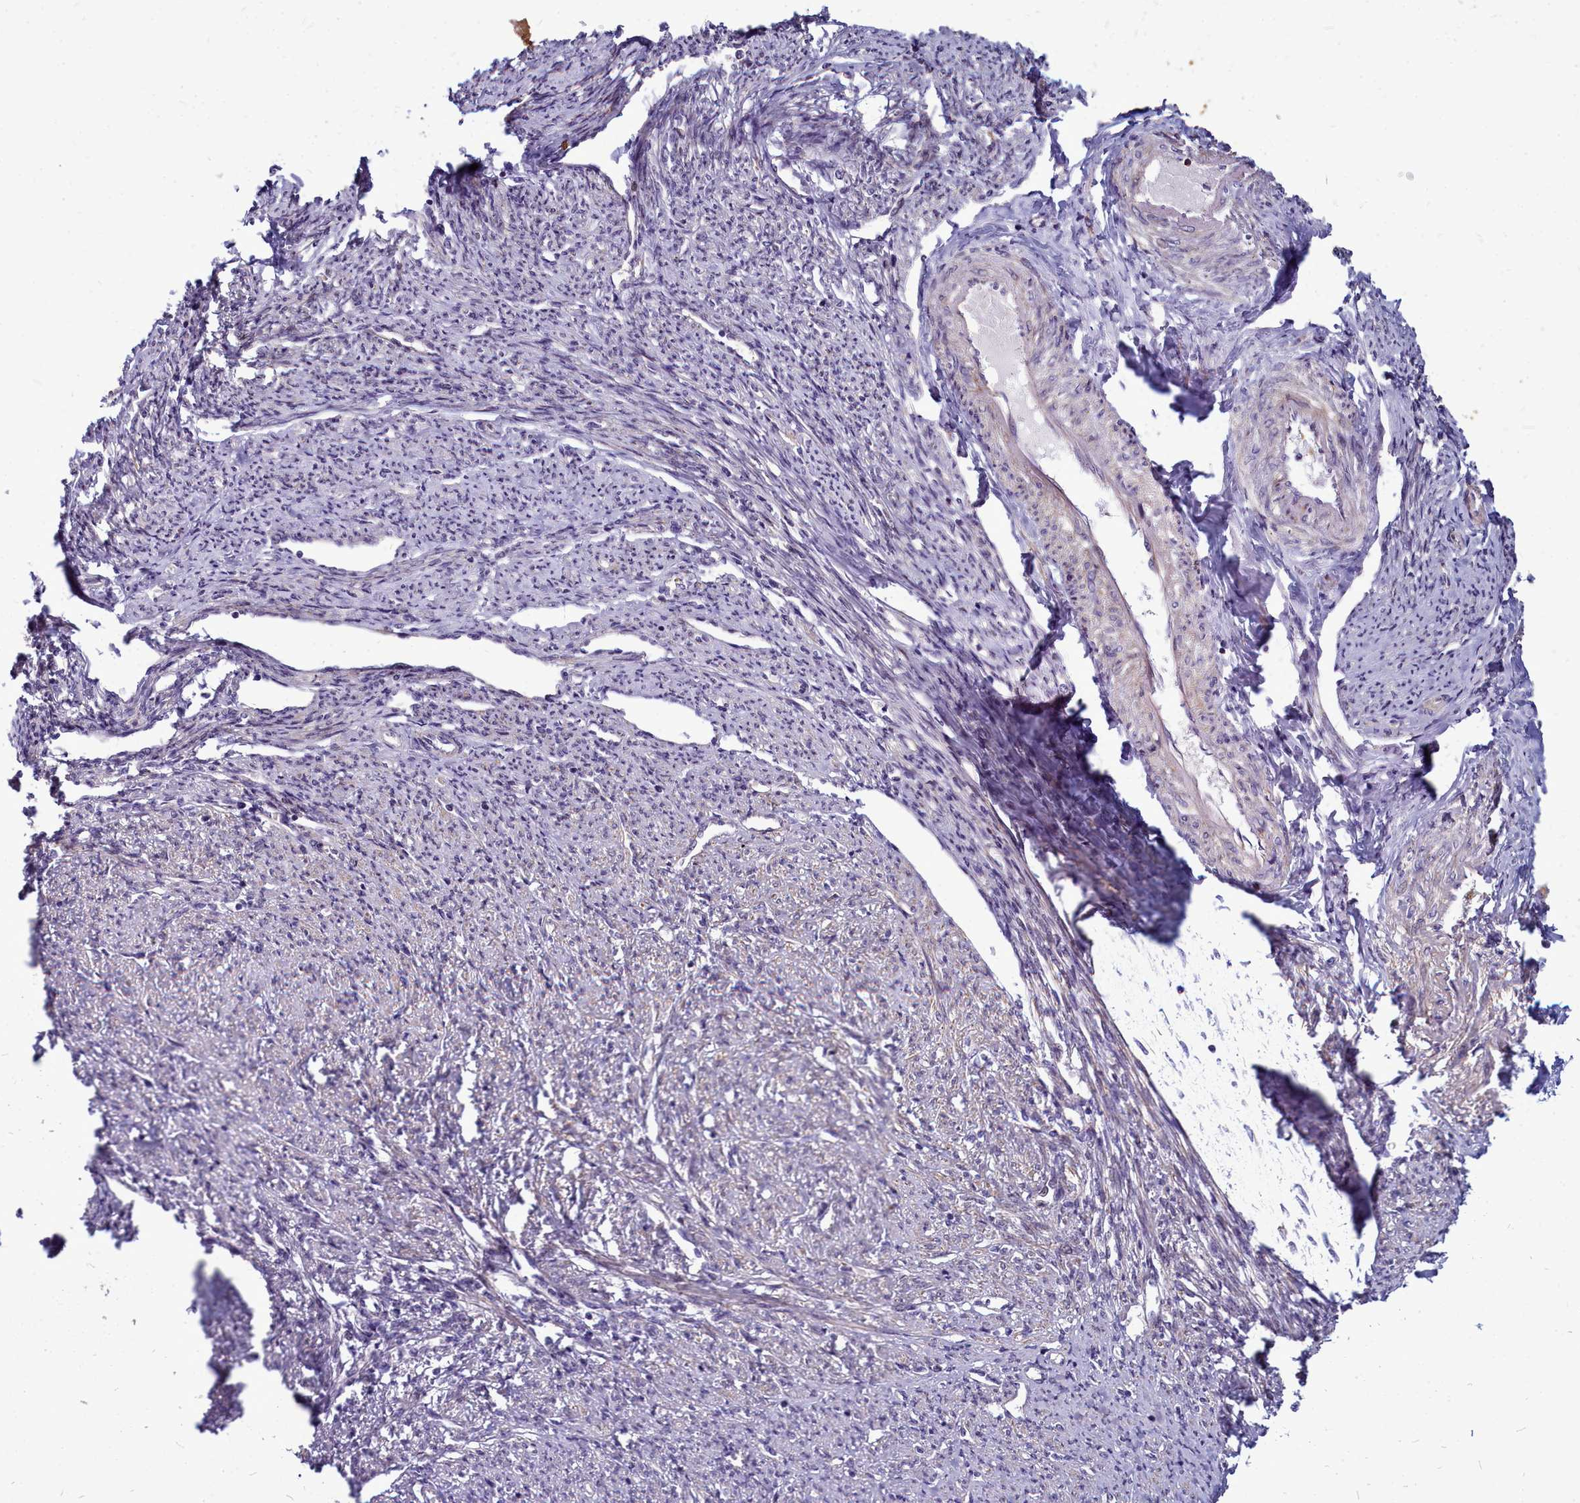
{"staining": {"intensity": "weak", "quantity": "<25%", "location": "cytoplasmic/membranous"}, "tissue": "smooth muscle", "cell_type": "Smooth muscle cells", "image_type": "normal", "snomed": [{"axis": "morphology", "description": "Normal tissue, NOS"}, {"axis": "topography", "description": "Smooth muscle"}, {"axis": "topography", "description": "Uterus"}], "caption": "Photomicrograph shows no significant protein positivity in smooth muscle cells of normal smooth muscle.", "gene": "TTC5", "patient": {"sex": "female", "age": 59}}